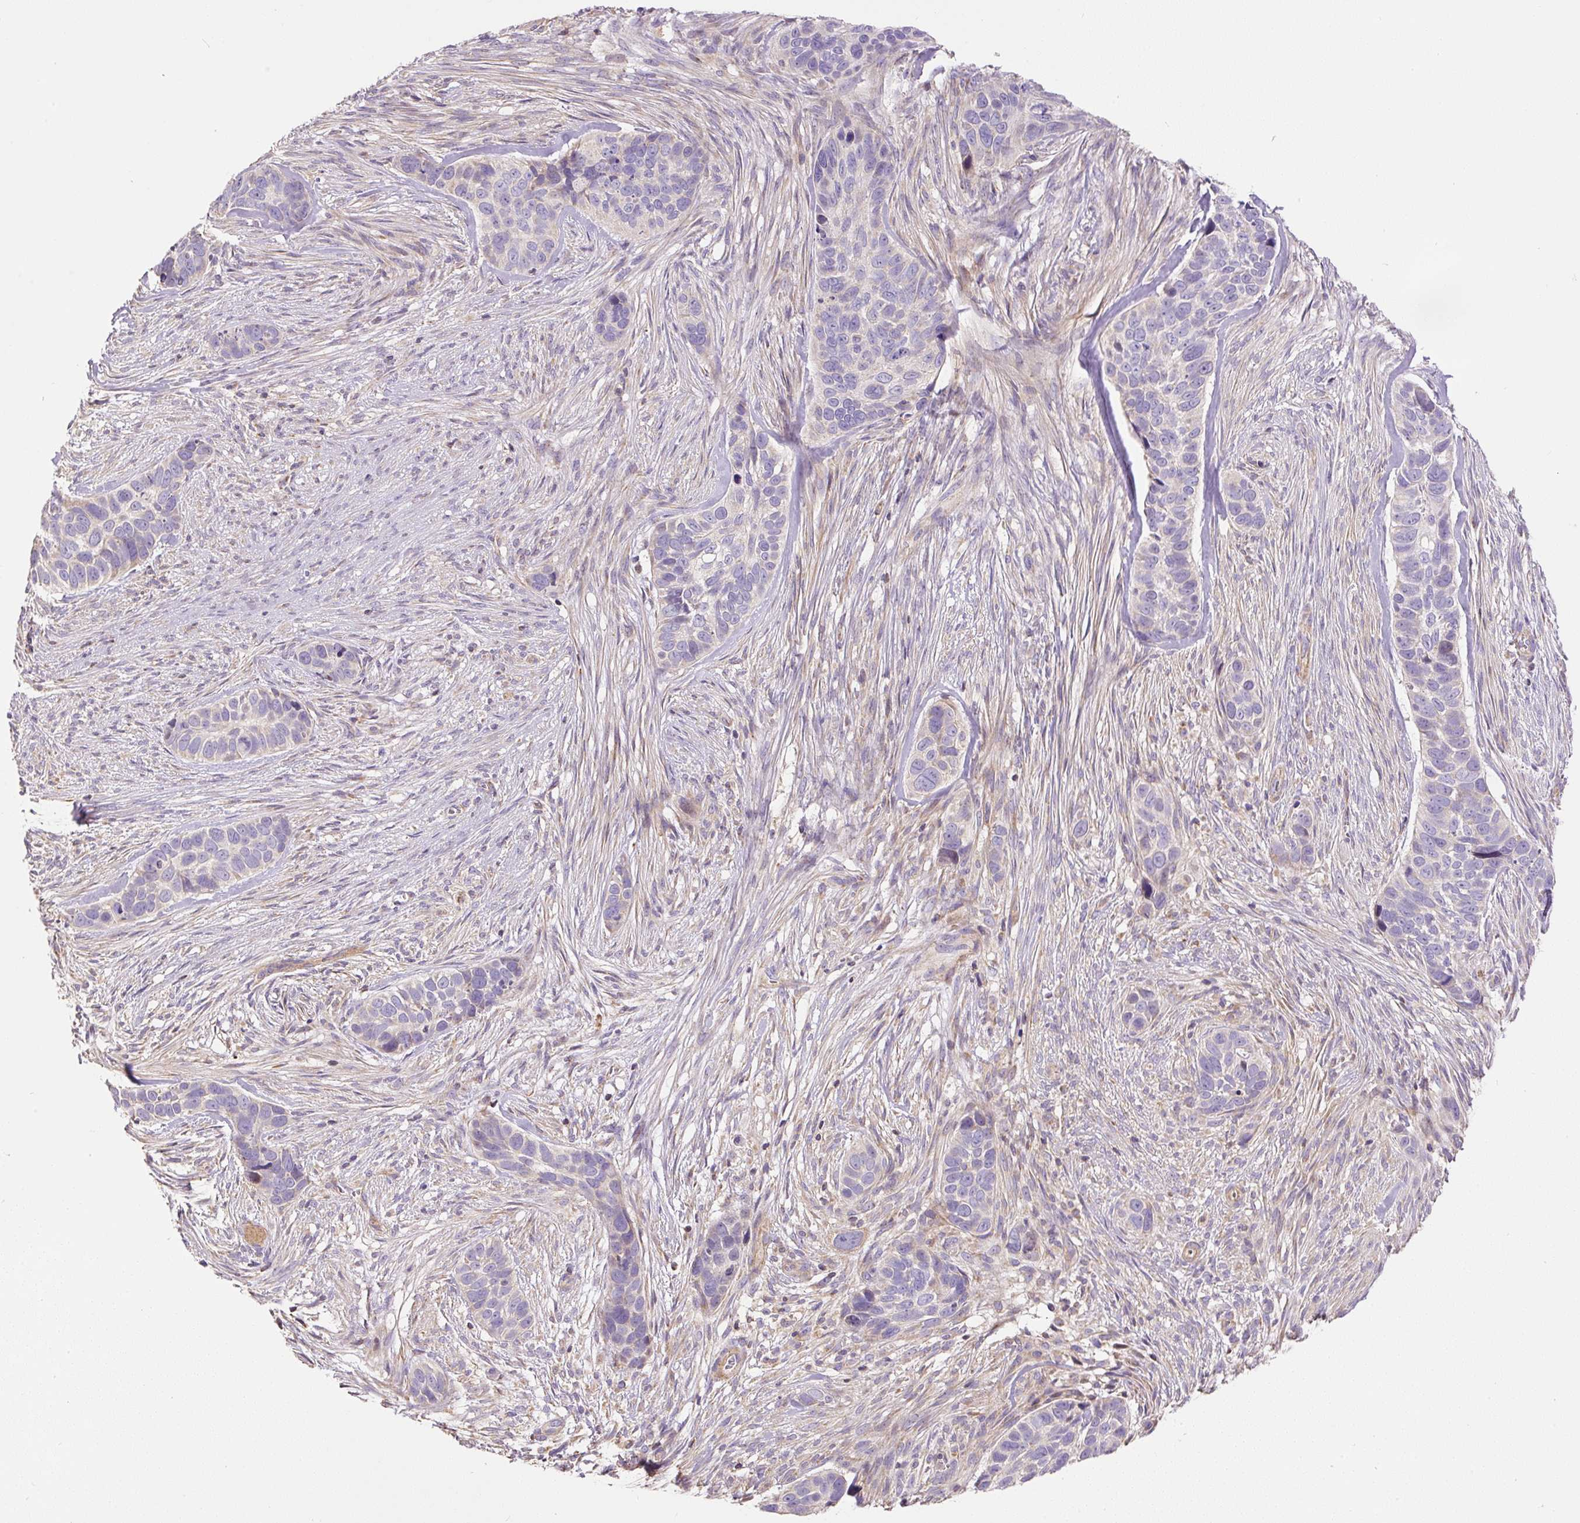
{"staining": {"intensity": "negative", "quantity": "none", "location": "none"}, "tissue": "skin cancer", "cell_type": "Tumor cells", "image_type": "cancer", "snomed": [{"axis": "morphology", "description": "Basal cell carcinoma"}, {"axis": "topography", "description": "Skin"}], "caption": "This is a image of IHC staining of basal cell carcinoma (skin), which shows no expression in tumor cells. (Immunohistochemistry, brightfield microscopy, high magnification).", "gene": "NDUFAF2", "patient": {"sex": "female", "age": 82}}